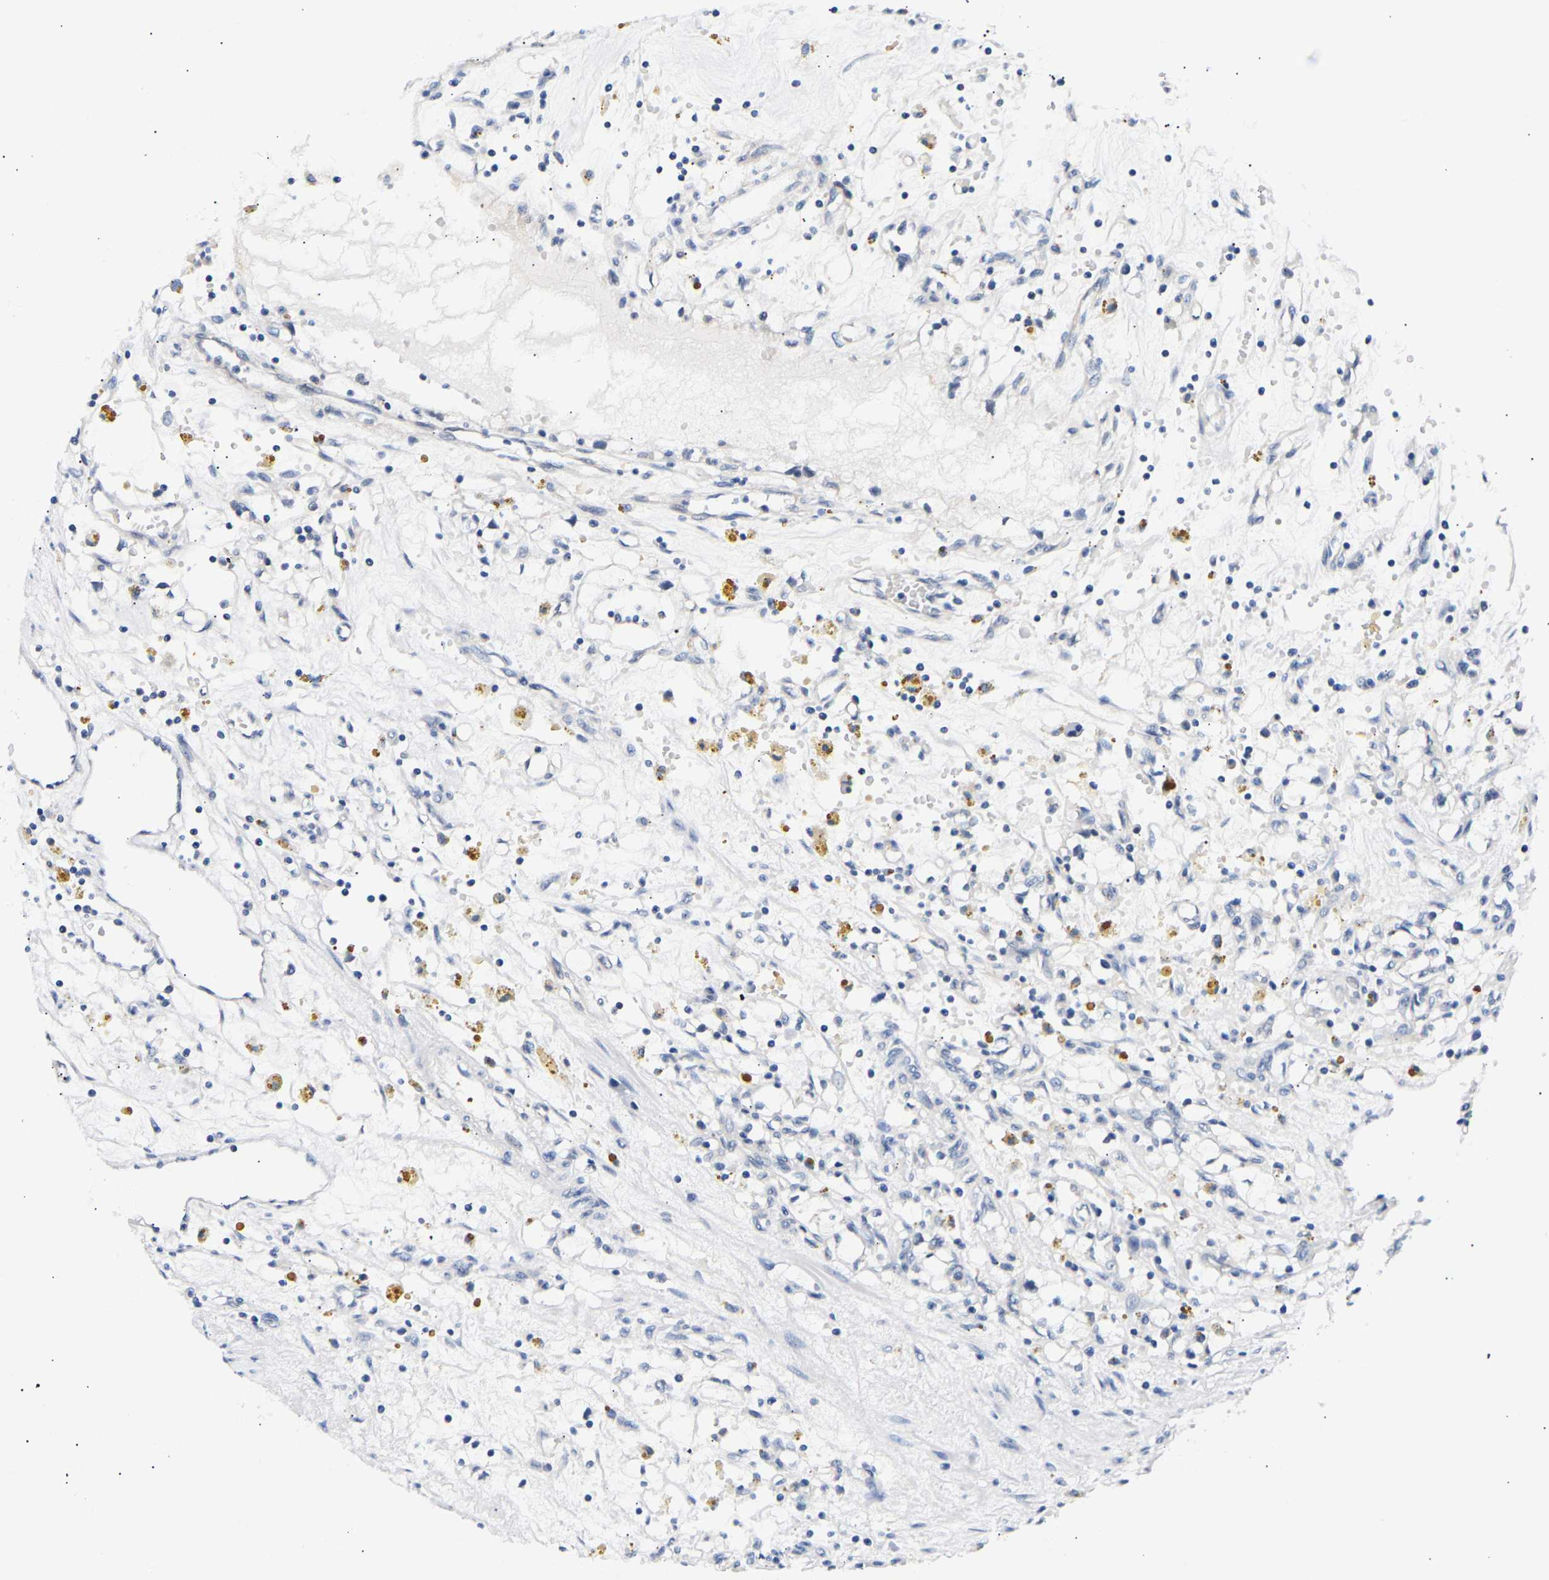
{"staining": {"intensity": "negative", "quantity": "none", "location": "none"}, "tissue": "renal cancer", "cell_type": "Tumor cells", "image_type": "cancer", "snomed": [{"axis": "morphology", "description": "Adenocarcinoma, NOS"}, {"axis": "topography", "description": "Kidney"}], "caption": "Tumor cells are negative for protein expression in human renal cancer (adenocarcinoma). Brightfield microscopy of IHC stained with DAB (brown) and hematoxylin (blue), captured at high magnification.", "gene": "UCHL3", "patient": {"sex": "male", "age": 56}}